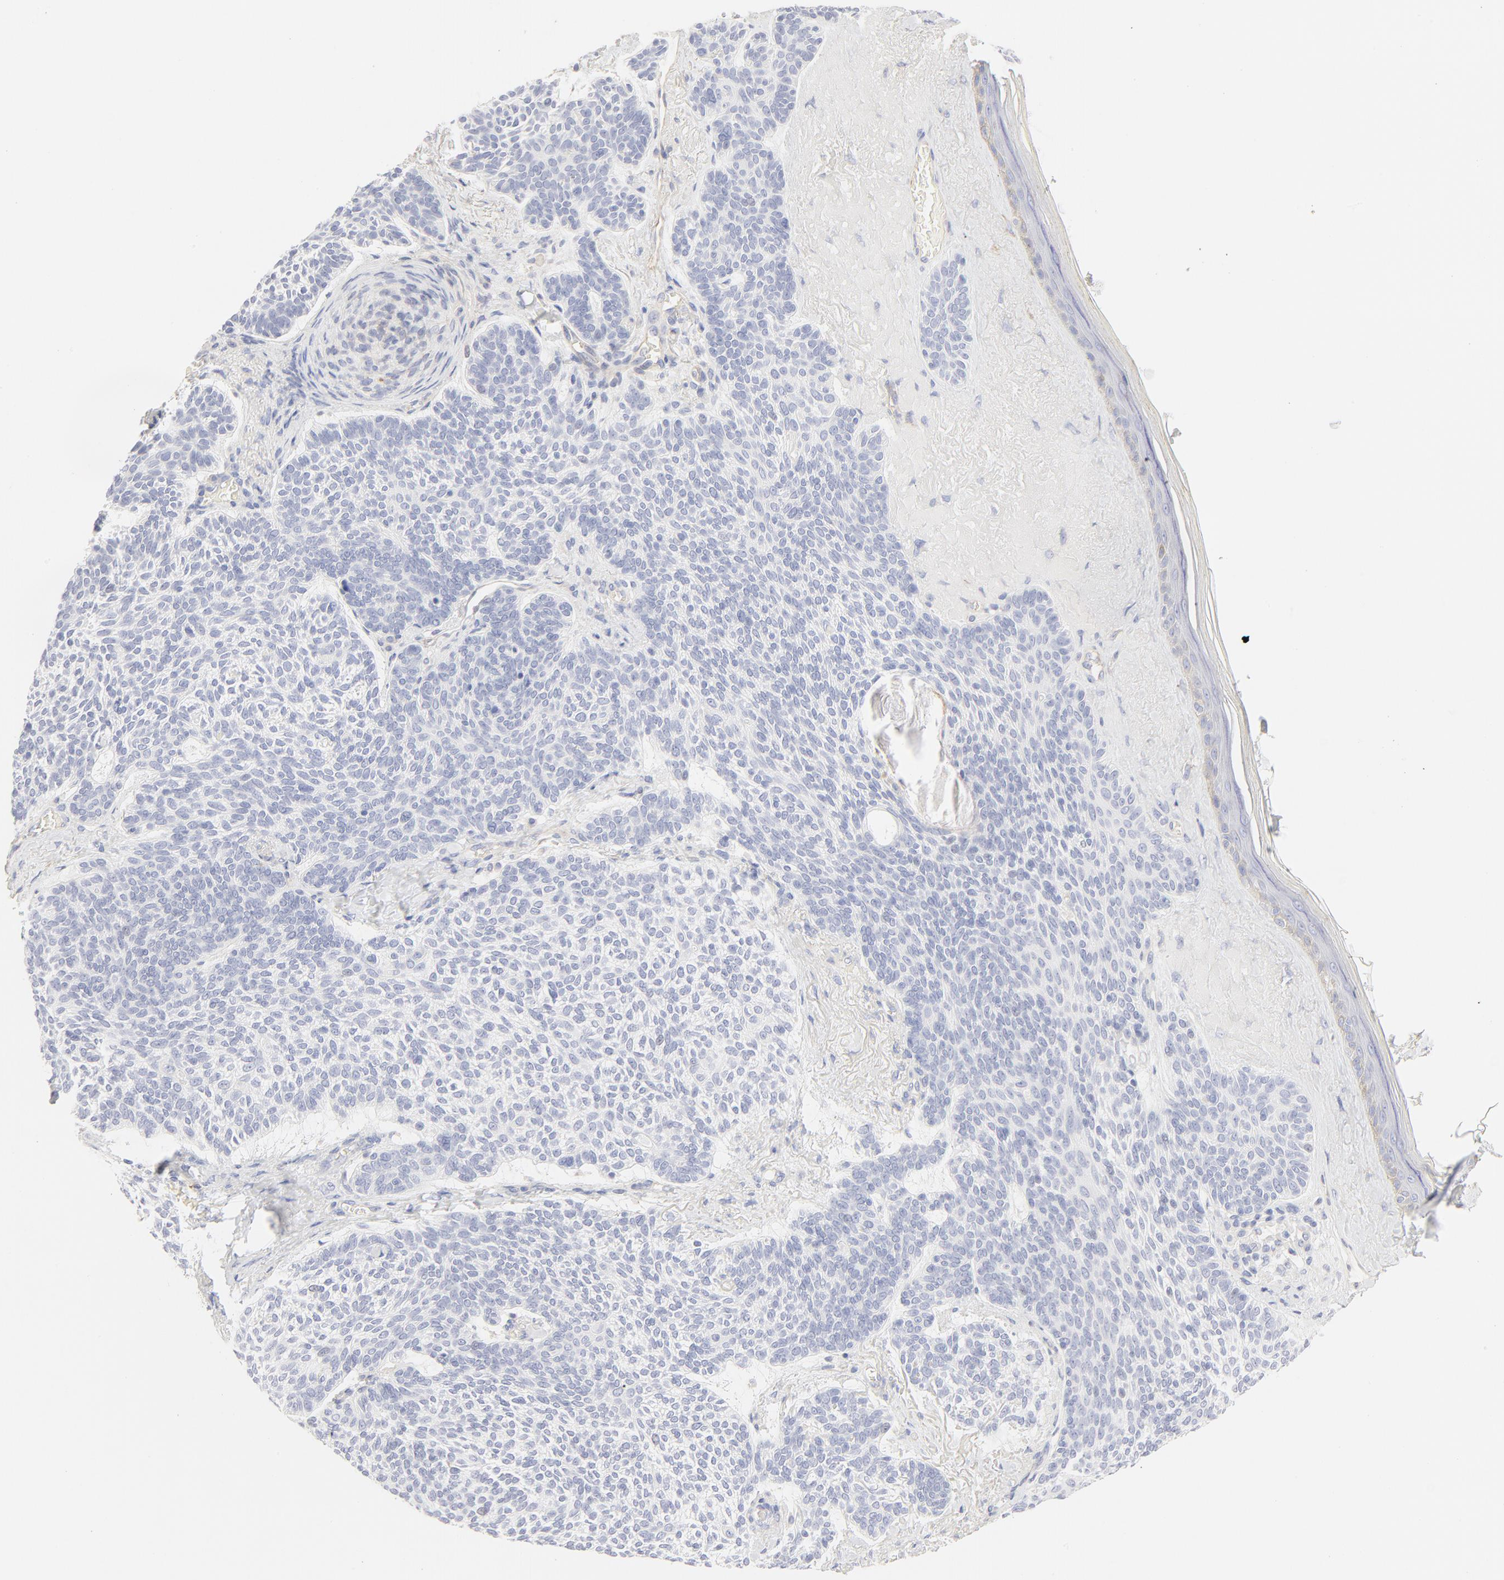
{"staining": {"intensity": "negative", "quantity": "none", "location": "none"}, "tissue": "skin cancer", "cell_type": "Tumor cells", "image_type": "cancer", "snomed": [{"axis": "morphology", "description": "Normal tissue, NOS"}, {"axis": "morphology", "description": "Basal cell carcinoma"}, {"axis": "topography", "description": "Skin"}], "caption": "This is an immunohistochemistry micrograph of skin basal cell carcinoma. There is no positivity in tumor cells.", "gene": "ITGA5", "patient": {"sex": "female", "age": 70}}